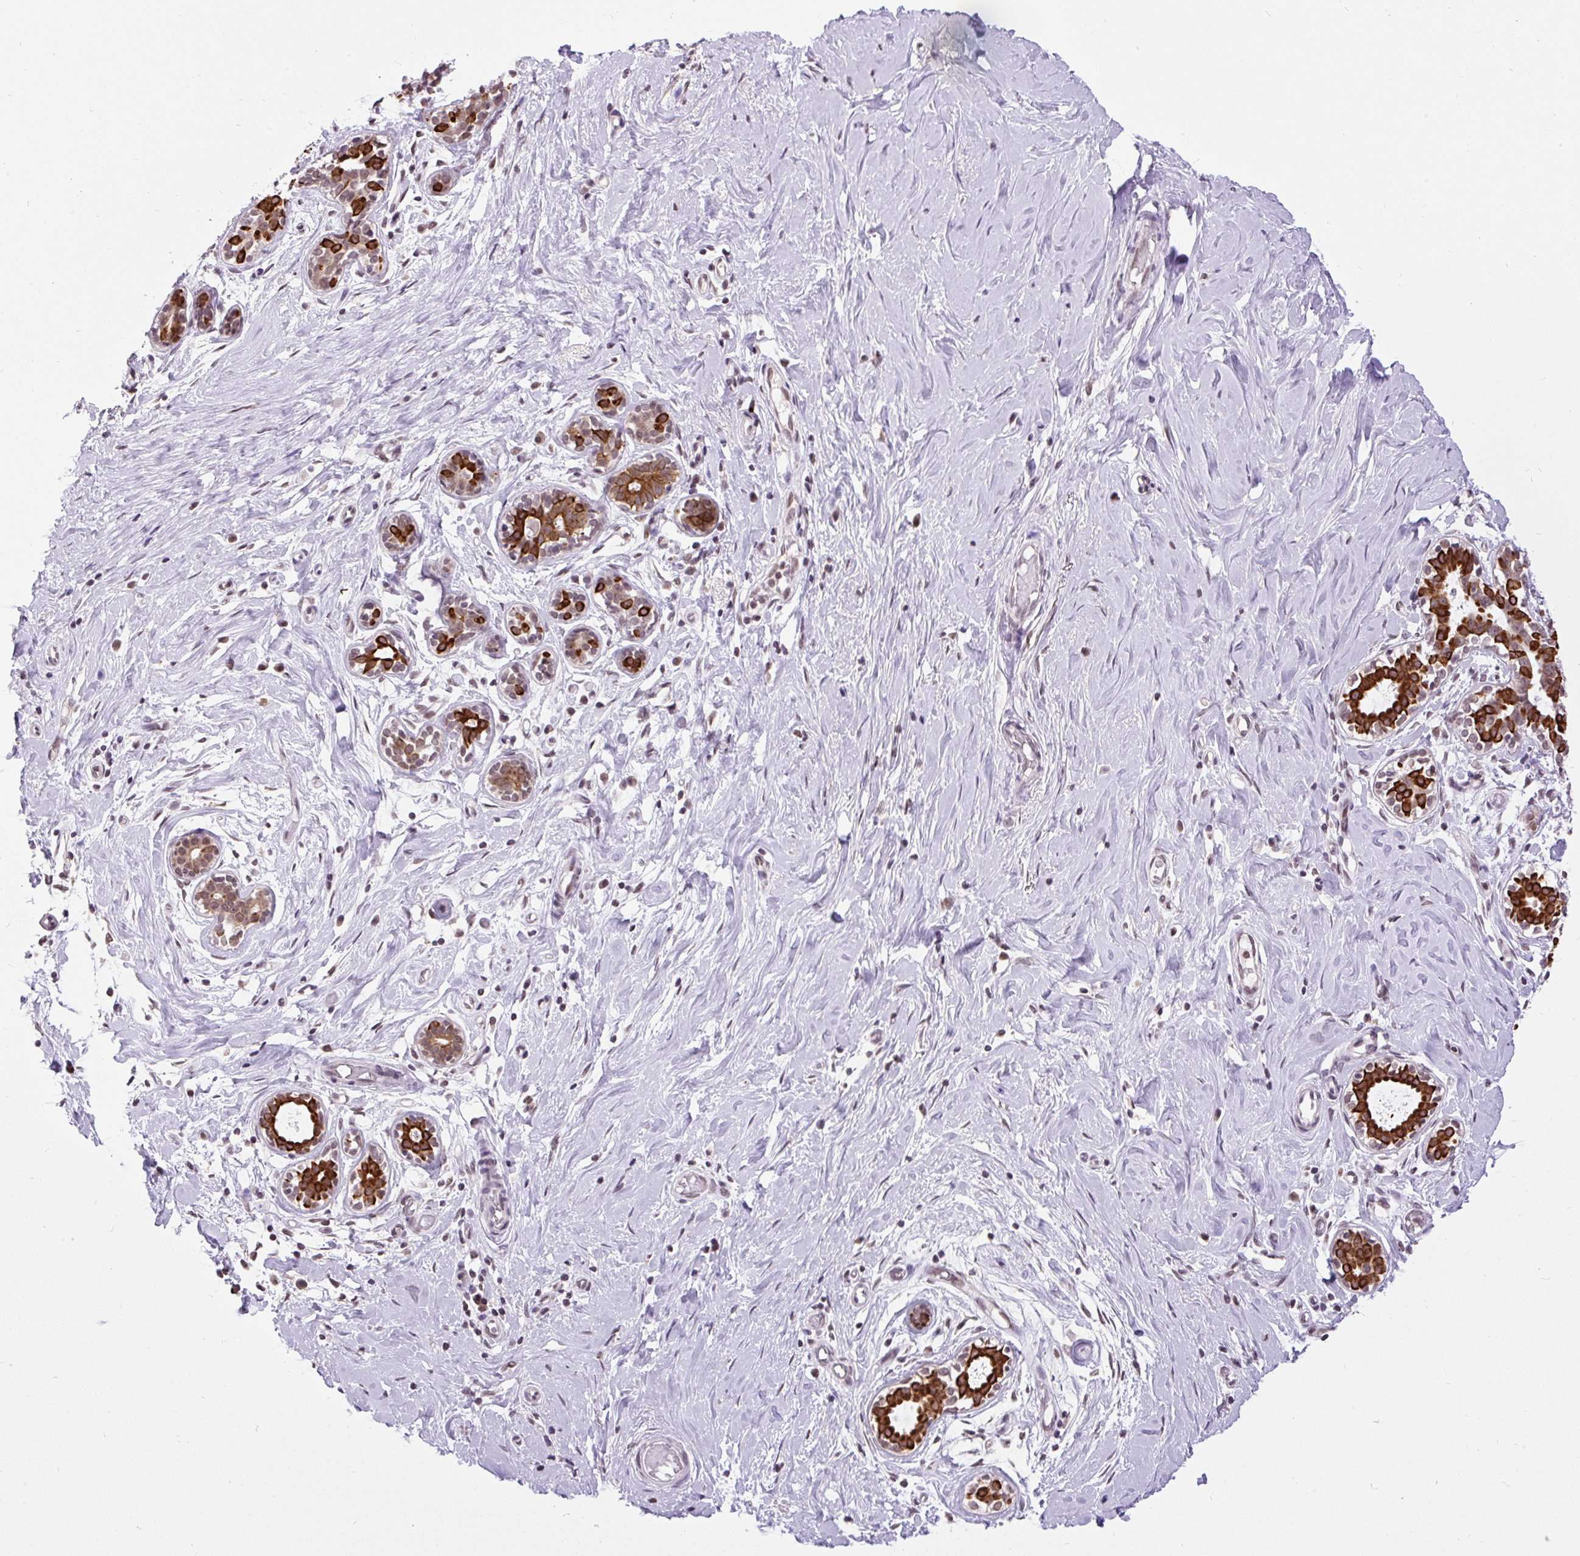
{"staining": {"intensity": "negative", "quantity": "none", "location": "none"}, "tissue": "breast", "cell_type": "Adipocytes", "image_type": "normal", "snomed": [{"axis": "morphology", "description": "Normal tissue, NOS"}, {"axis": "topography", "description": "Breast"}], "caption": "Immunohistochemistry (IHC) micrograph of normal breast: human breast stained with DAB (3,3'-diaminobenzidine) exhibits no significant protein positivity in adipocytes. The staining is performed using DAB brown chromogen with nuclei counter-stained in using hematoxylin.", "gene": "ZNF672", "patient": {"sex": "female", "age": 27}}